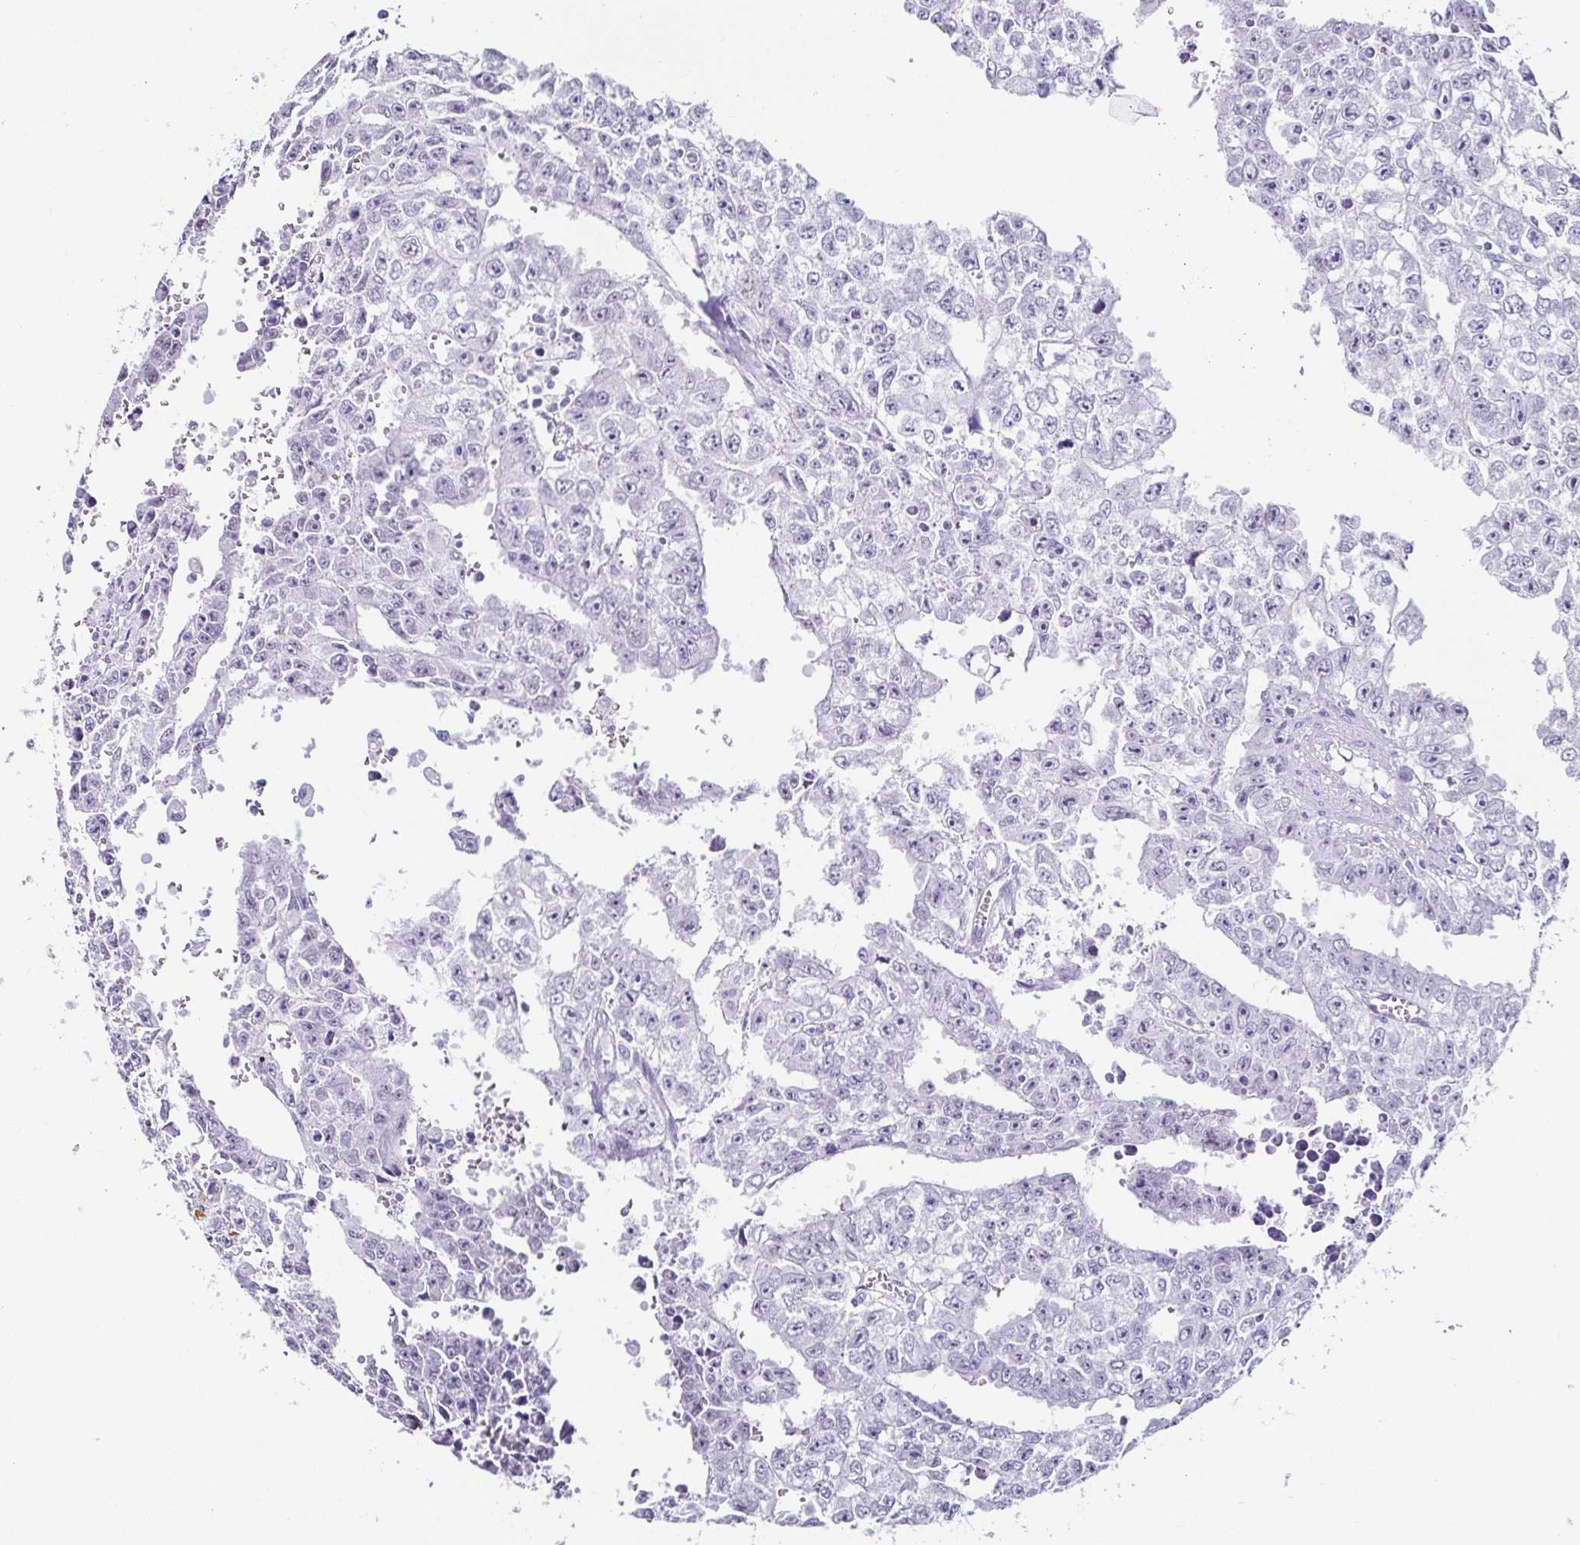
{"staining": {"intensity": "negative", "quantity": "none", "location": "none"}, "tissue": "testis cancer", "cell_type": "Tumor cells", "image_type": "cancer", "snomed": [{"axis": "morphology", "description": "Carcinoma, Embryonal, NOS"}, {"axis": "morphology", "description": "Teratoma, malignant, NOS"}, {"axis": "topography", "description": "Testis"}], "caption": "IHC photomicrograph of neoplastic tissue: embryonal carcinoma (testis) stained with DAB (3,3'-diaminobenzidine) reveals no significant protein expression in tumor cells.", "gene": "ESX1", "patient": {"sex": "male", "age": 24}}